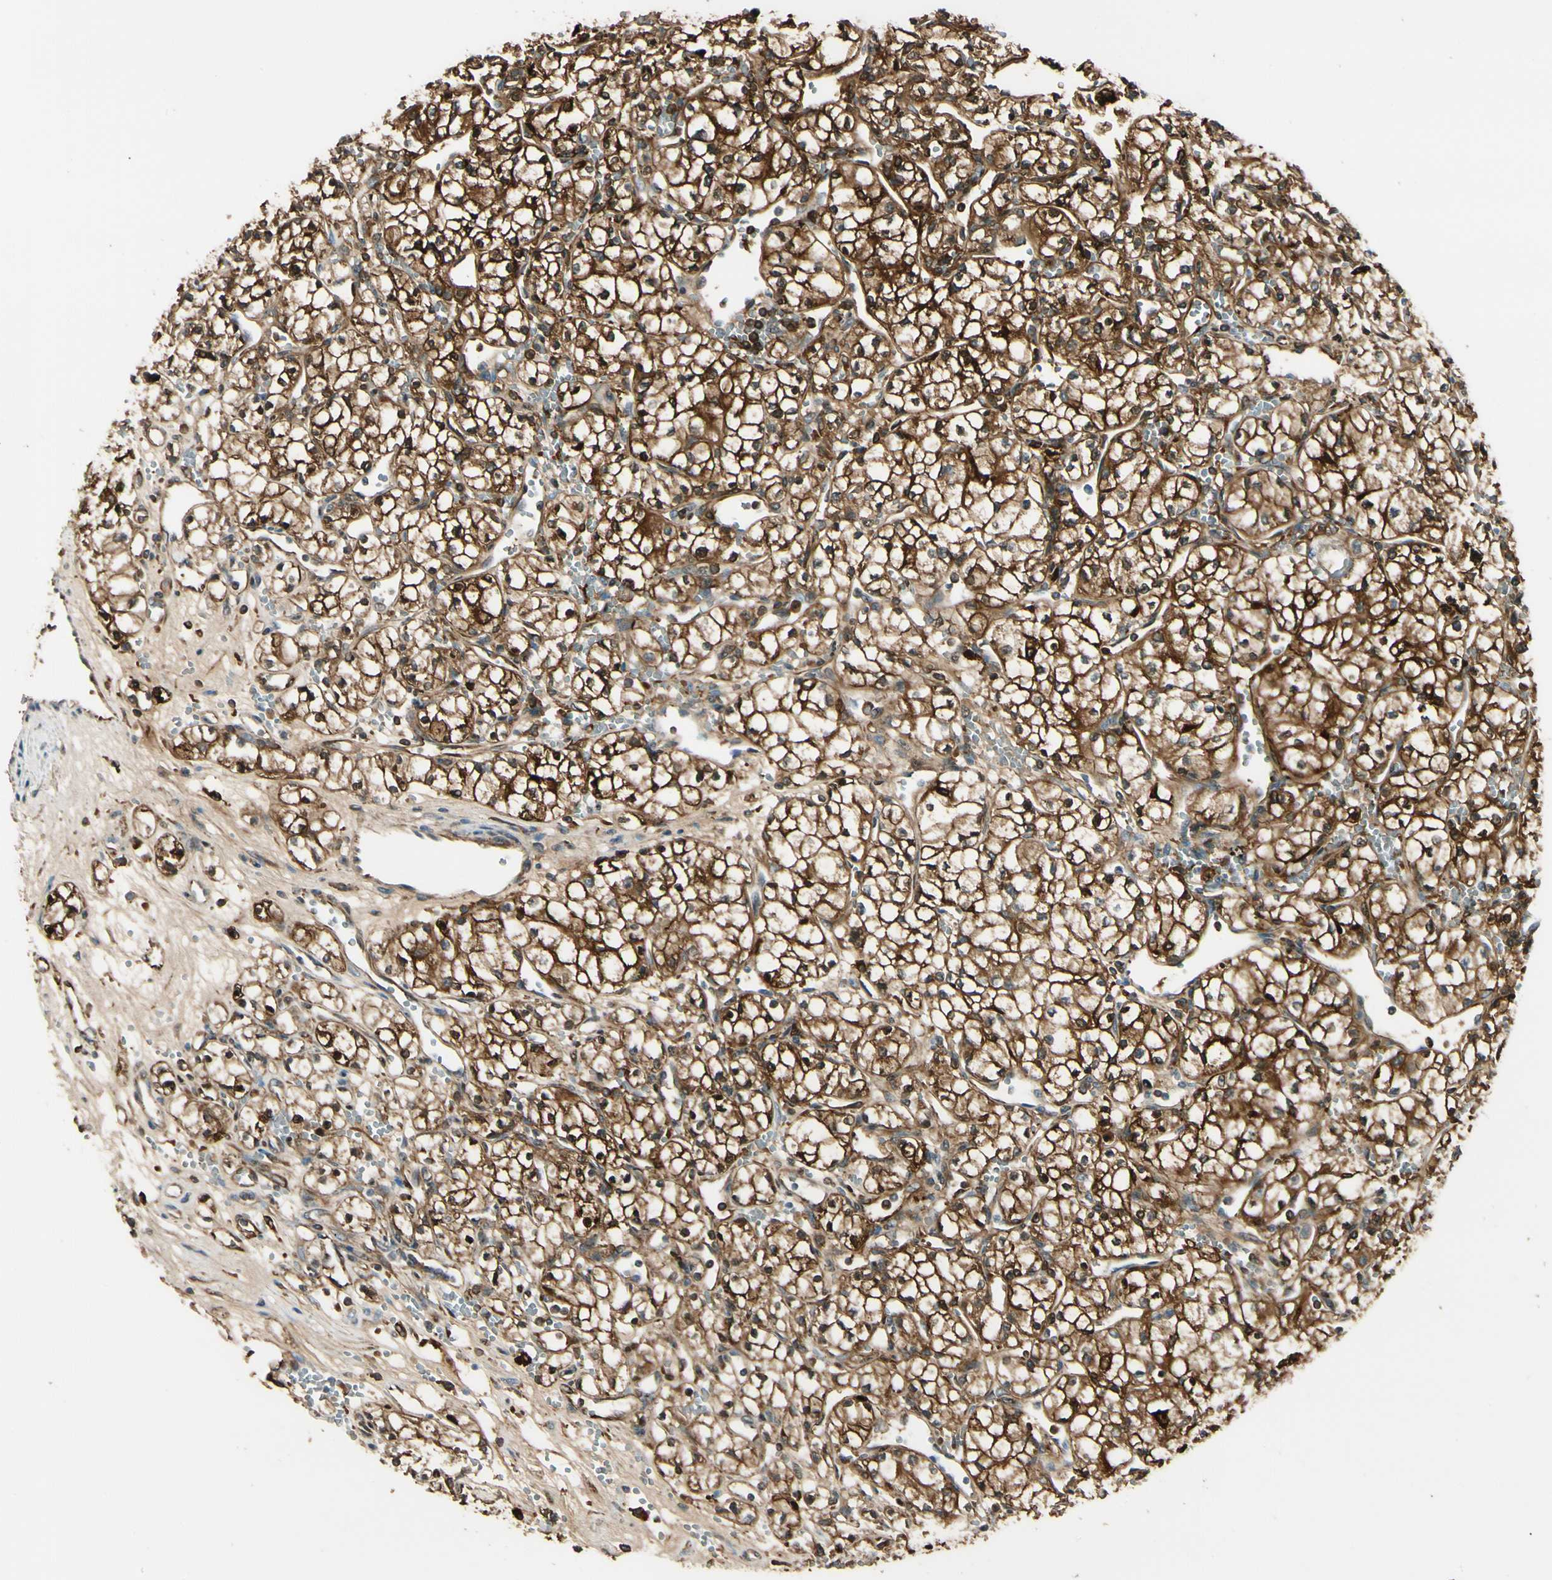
{"staining": {"intensity": "strong", "quantity": ">75%", "location": "cytoplasmic/membranous,nuclear"}, "tissue": "renal cancer", "cell_type": "Tumor cells", "image_type": "cancer", "snomed": [{"axis": "morphology", "description": "Normal tissue, NOS"}, {"axis": "morphology", "description": "Adenocarcinoma, NOS"}, {"axis": "topography", "description": "Kidney"}], "caption": "Human renal adenocarcinoma stained with a protein marker demonstrates strong staining in tumor cells.", "gene": "FTH1", "patient": {"sex": "male", "age": 59}}